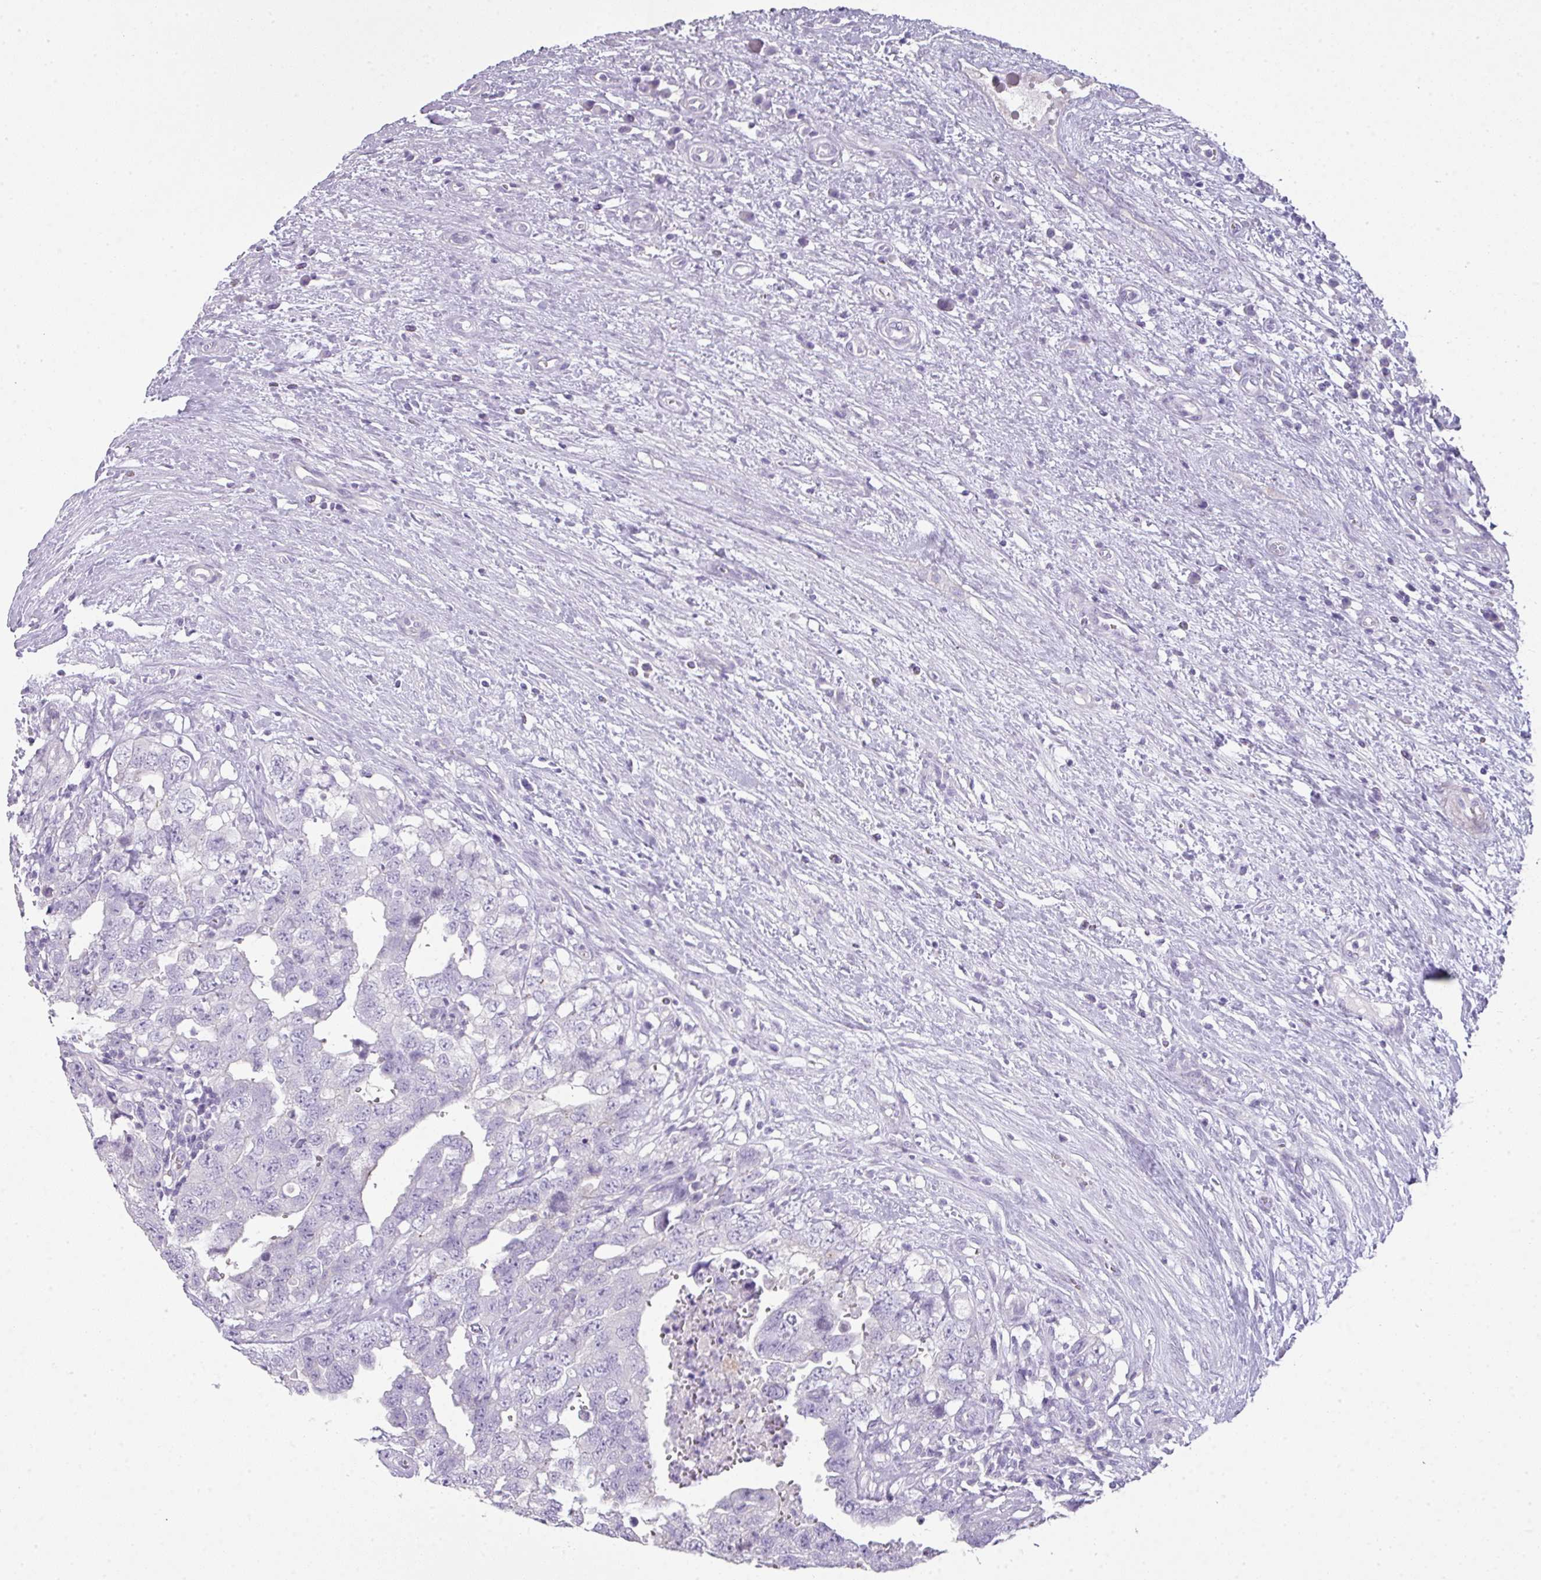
{"staining": {"intensity": "negative", "quantity": "none", "location": "none"}, "tissue": "testis cancer", "cell_type": "Tumor cells", "image_type": "cancer", "snomed": [{"axis": "morphology", "description": "Seminoma, NOS"}, {"axis": "morphology", "description": "Carcinoma, Embryonal, NOS"}, {"axis": "topography", "description": "Testis"}], "caption": "High magnification brightfield microscopy of testis cancer (seminoma) stained with DAB (brown) and counterstained with hematoxylin (blue): tumor cells show no significant staining.", "gene": "GLI4", "patient": {"sex": "male", "age": 29}}